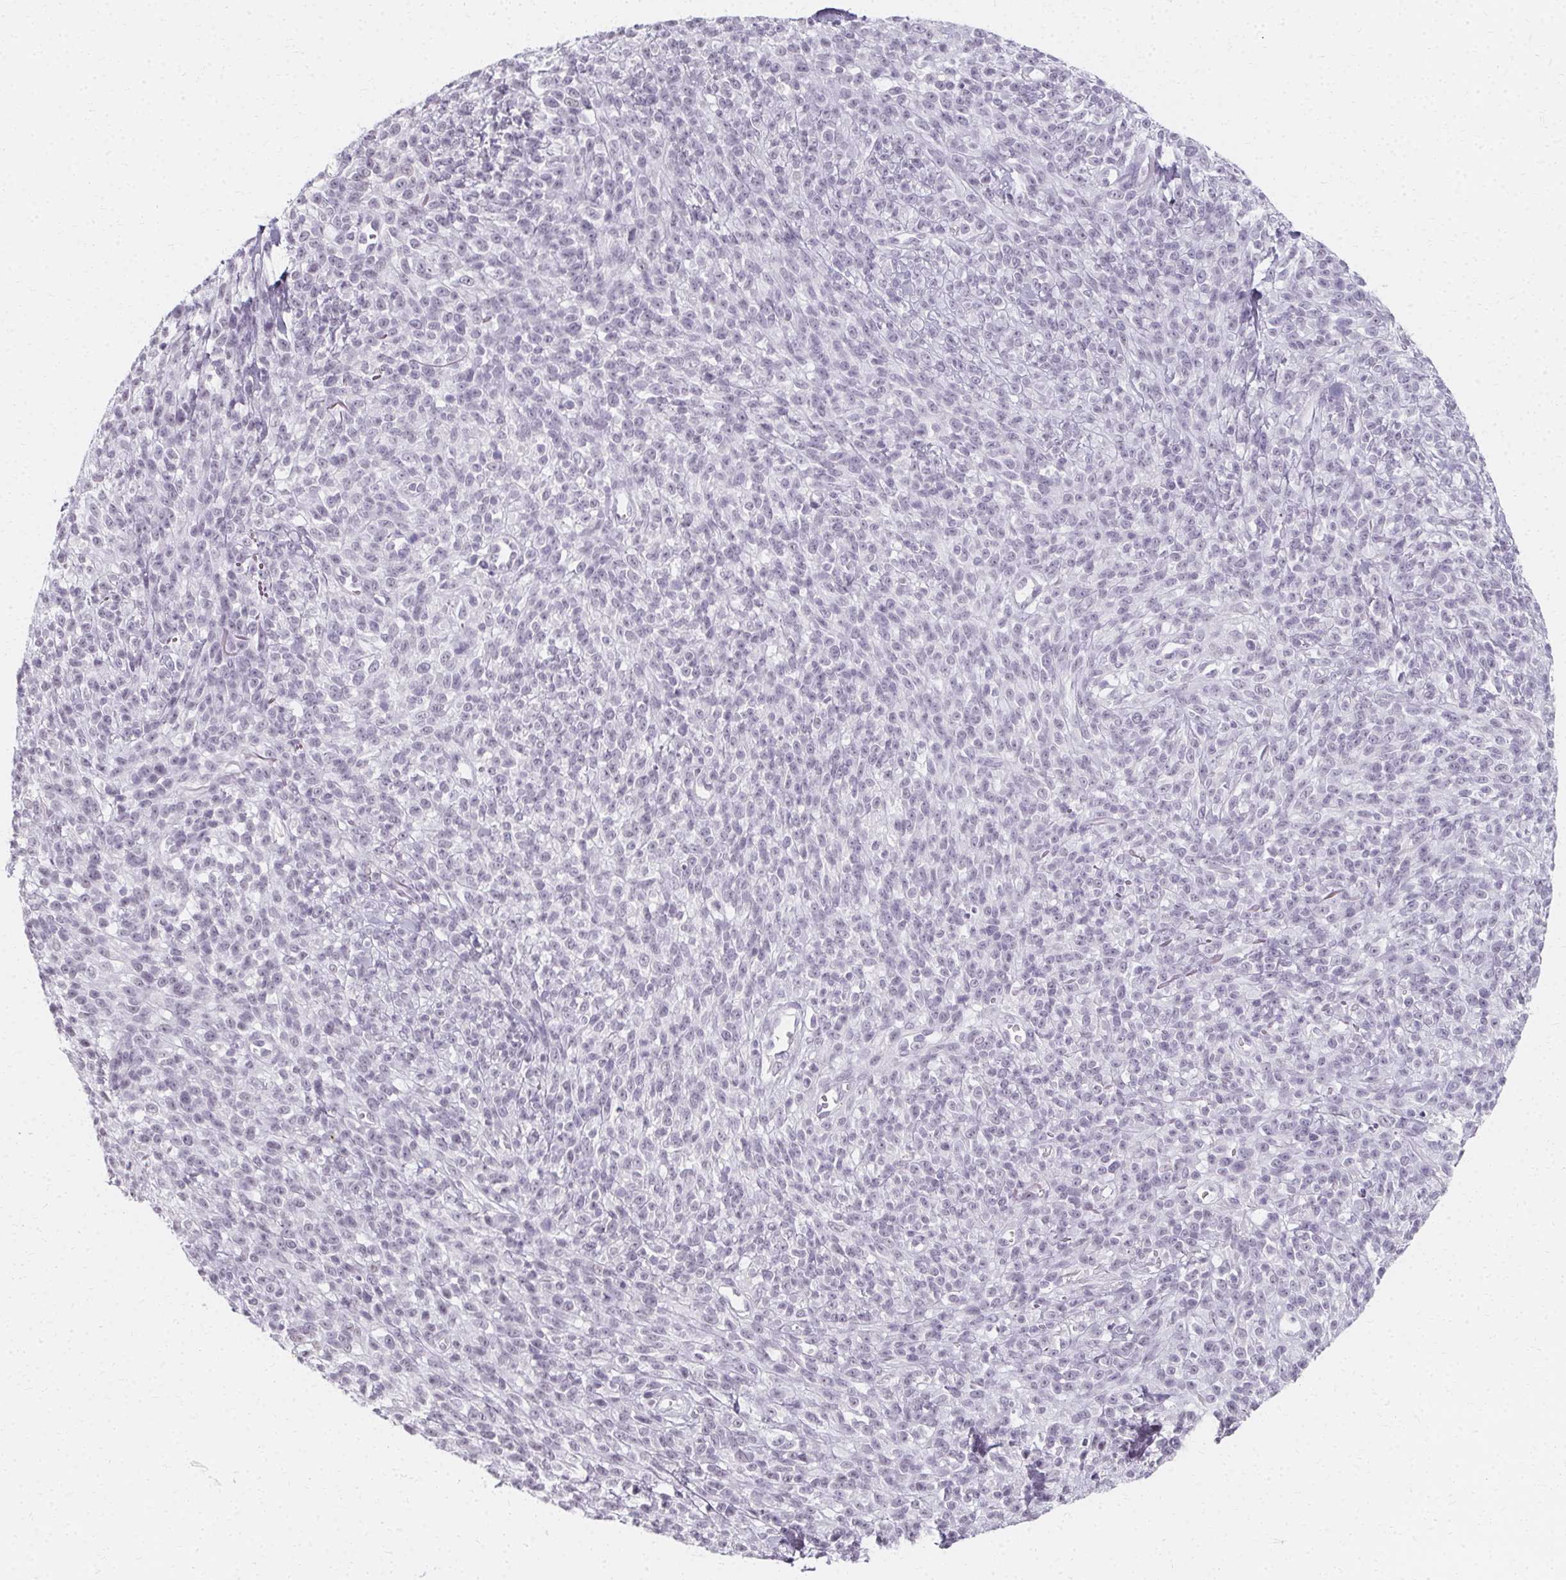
{"staining": {"intensity": "negative", "quantity": "none", "location": "none"}, "tissue": "melanoma", "cell_type": "Tumor cells", "image_type": "cancer", "snomed": [{"axis": "morphology", "description": "Malignant melanoma, NOS"}, {"axis": "topography", "description": "Skin"}, {"axis": "topography", "description": "Skin of trunk"}], "caption": "Immunohistochemistry image of human malignant melanoma stained for a protein (brown), which exhibits no expression in tumor cells.", "gene": "SYNPR", "patient": {"sex": "male", "age": 74}}